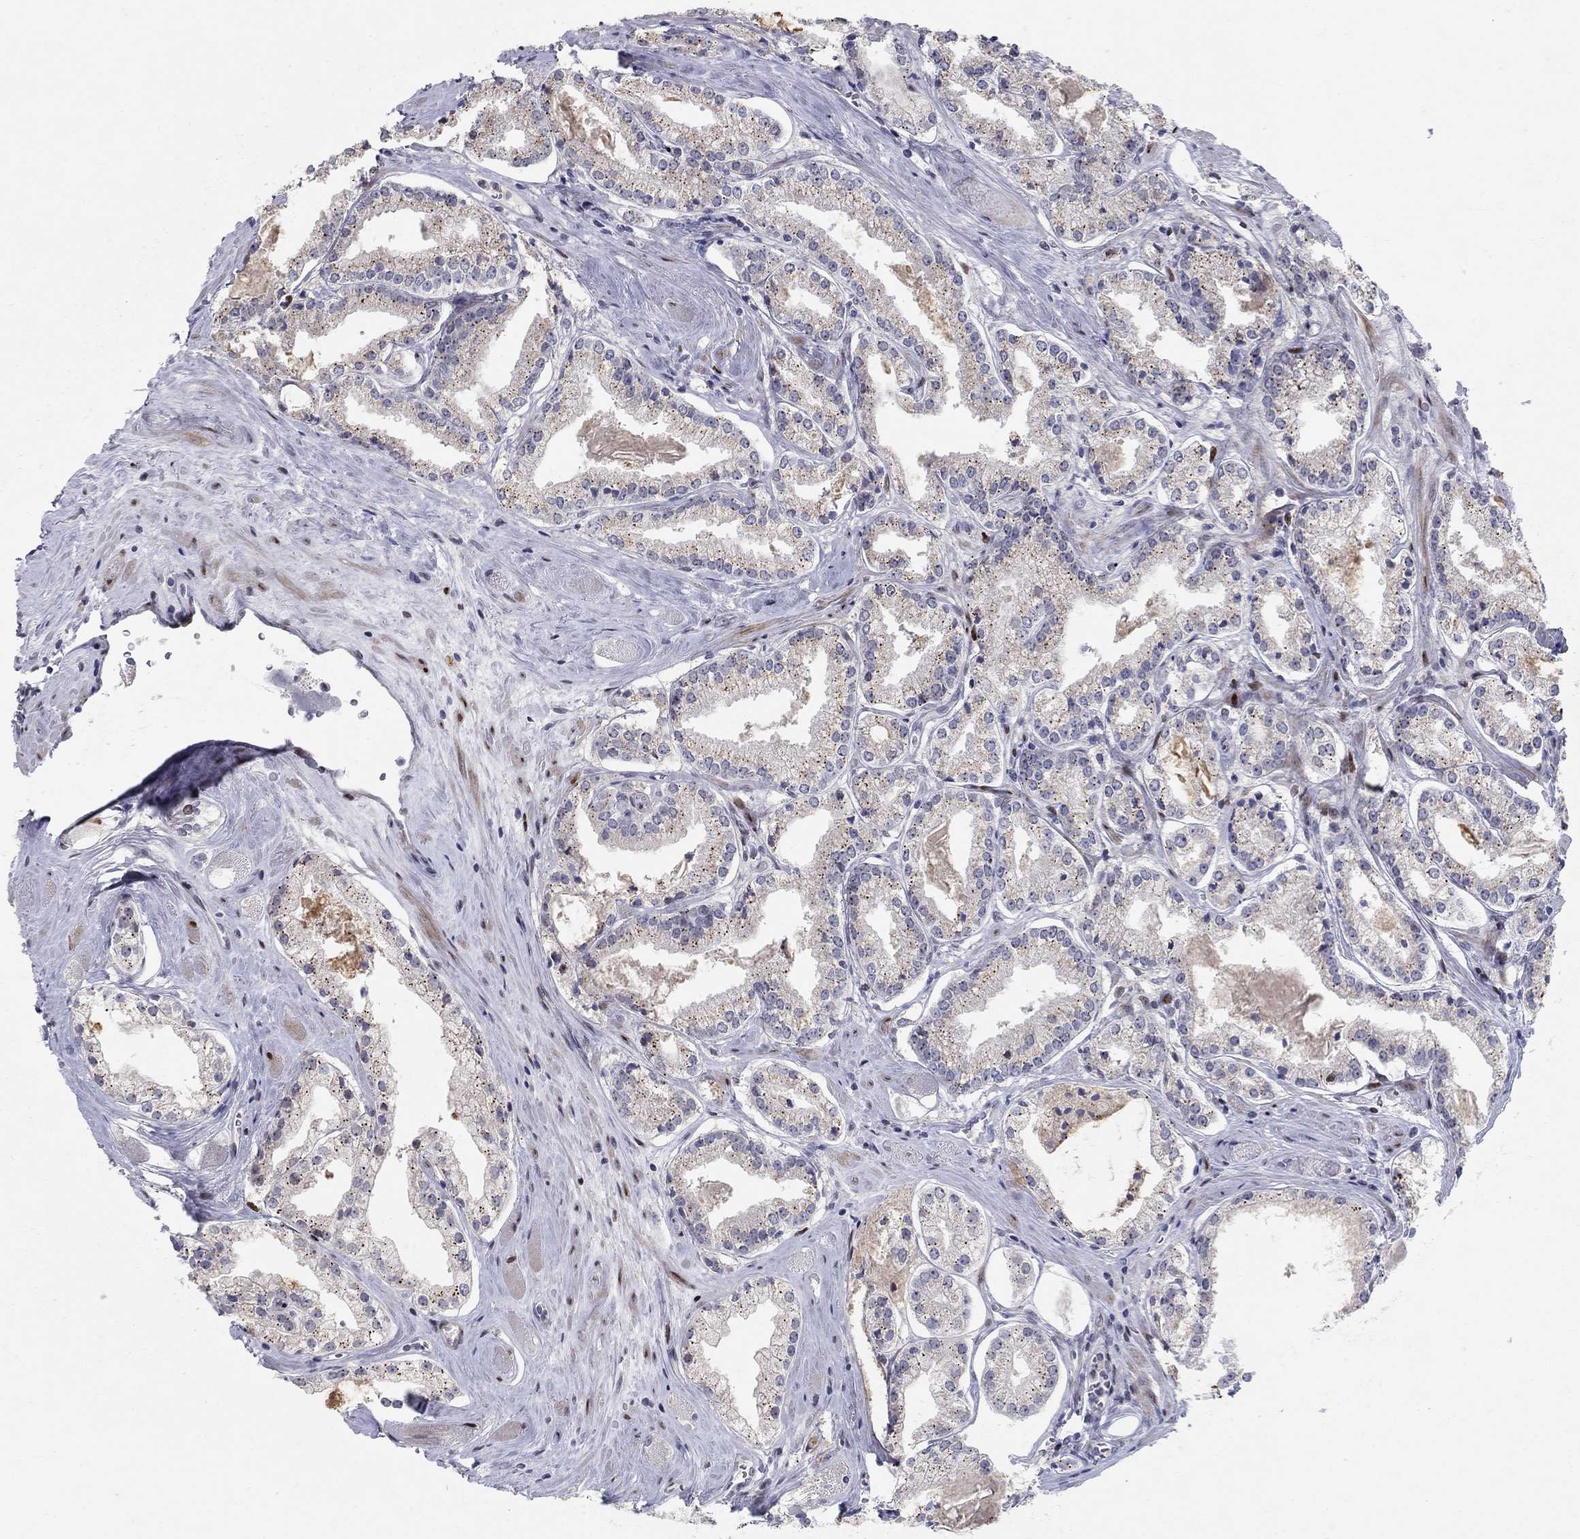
{"staining": {"intensity": "negative", "quantity": "none", "location": "none"}, "tissue": "prostate cancer", "cell_type": "Tumor cells", "image_type": "cancer", "snomed": [{"axis": "morphology", "description": "Adenocarcinoma, NOS"}, {"axis": "topography", "description": "Prostate"}], "caption": "A photomicrograph of human prostate adenocarcinoma is negative for staining in tumor cells.", "gene": "RAPGEF5", "patient": {"sex": "male", "age": 72}}